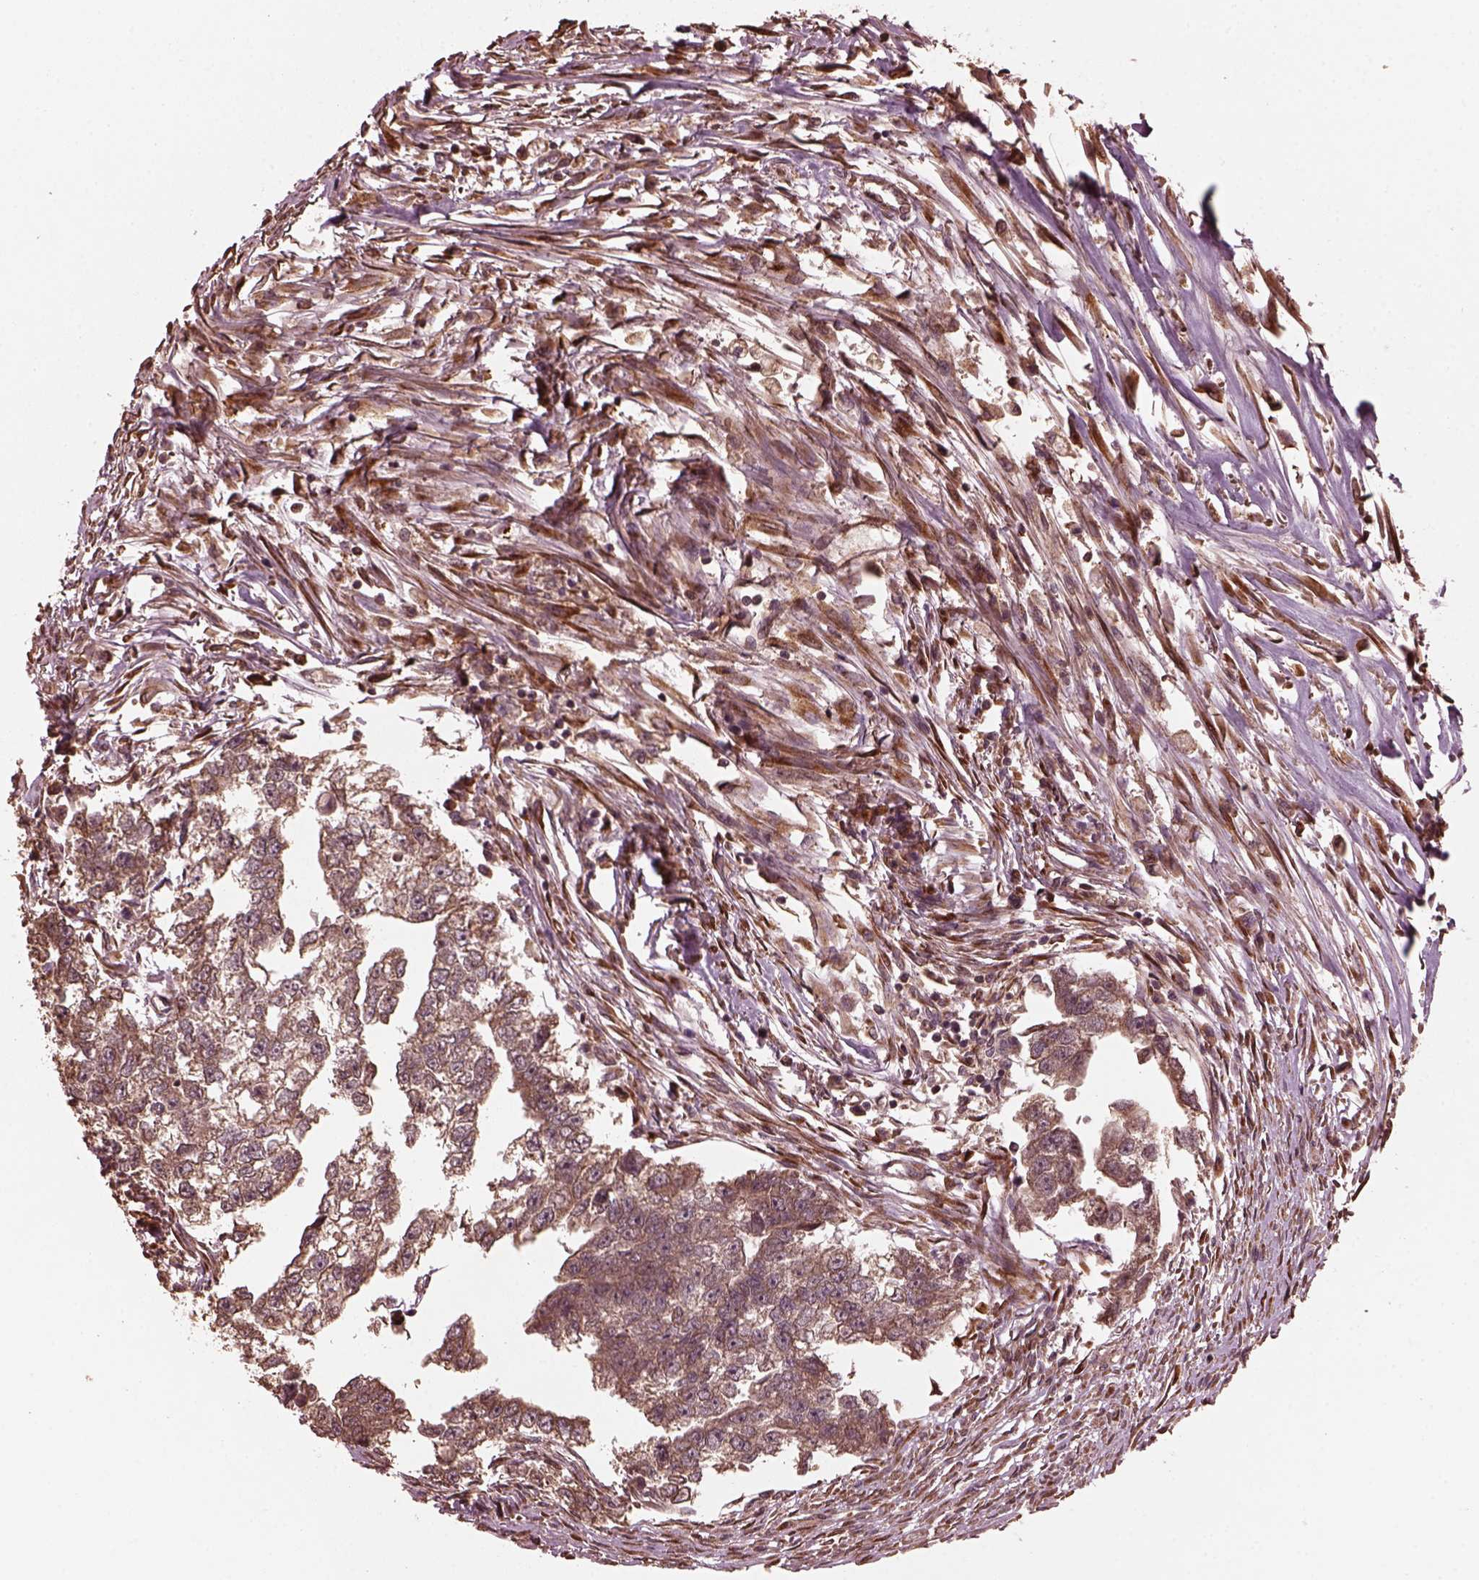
{"staining": {"intensity": "weak", "quantity": ">75%", "location": "cytoplasmic/membranous"}, "tissue": "testis cancer", "cell_type": "Tumor cells", "image_type": "cancer", "snomed": [{"axis": "morphology", "description": "Carcinoma, Embryonal, NOS"}, {"axis": "morphology", "description": "Teratoma, malignant, NOS"}, {"axis": "topography", "description": "Testis"}], "caption": "Immunohistochemistry photomicrograph of human testis cancer (malignant teratoma) stained for a protein (brown), which displays low levels of weak cytoplasmic/membranous staining in approximately >75% of tumor cells.", "gene": "ZNF292", "patient": {"sex": "male", "age": 44}}